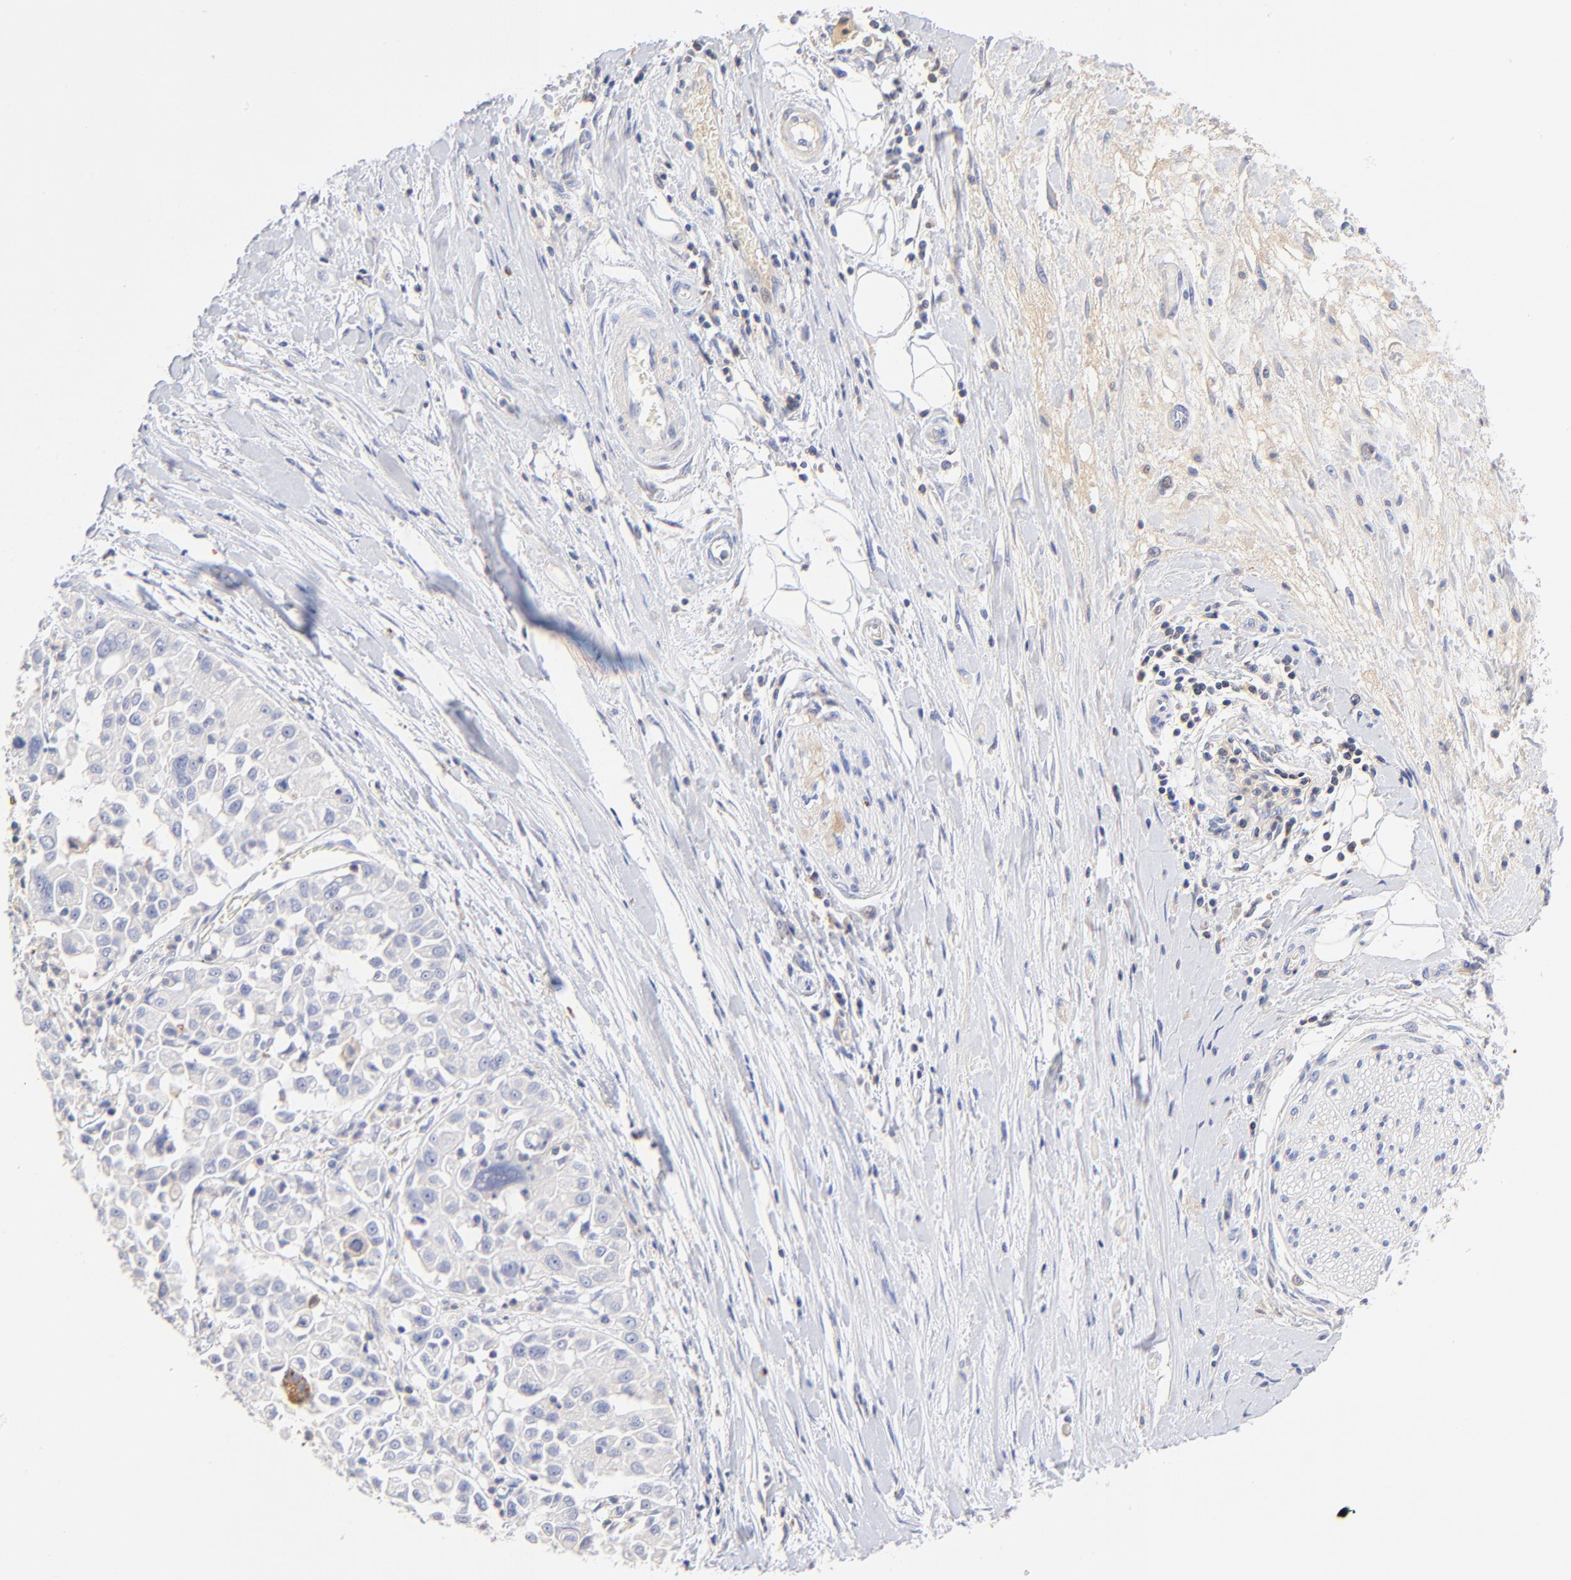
{"staining": {"intensity": "negative", "quantity": "none", "location": "none"}, "tissue": "pancreatic cancer", "cell_type": "Tumor cells", "image_type": "cancer", "snomed": [{"axis": "morphology", "description": "Adenocarcinoma, NOS"}, {"axis": "topography", "description": "Pancreas"}], "caption": "This histopathology image is of pancreatic cancer stained with immunohistochemistry to label a protein in brown with the nuclei are counter-stained blue. There is no staining in tumor cells. (DAB immunohistochemistry (IHC) visualized using brightfield microscopy, high magnification).", "gene": "MDGA2", "patient": {"sex": "female", "age": 52}}